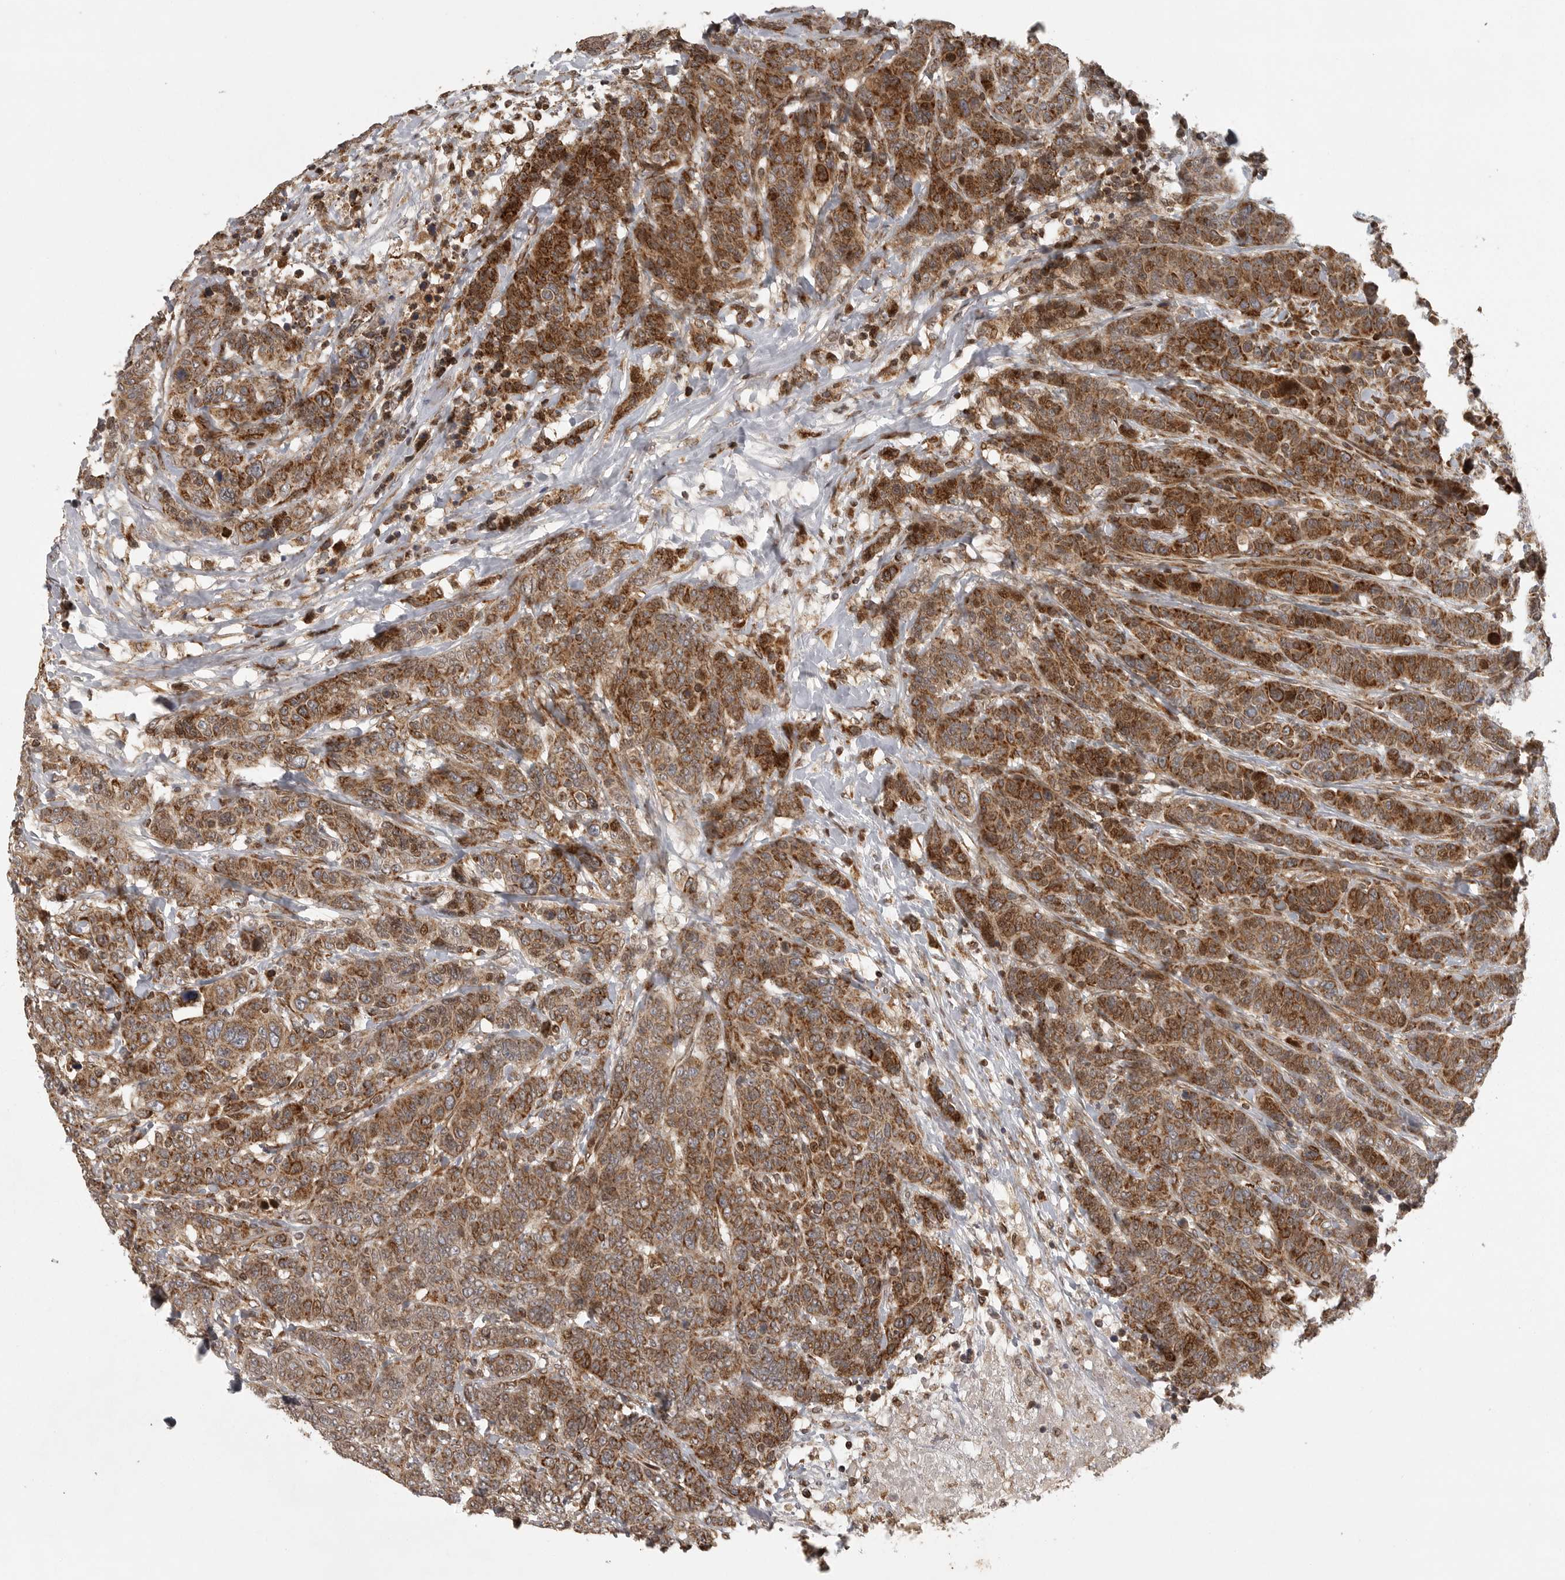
{"staining": {"intensity": "strong", "quantity": ">75%", "location": "cytoplasmic/membranous"}, "tissue": "breast cancer", "cell_type": "Tumor cells", "image_type": "cancer", "snomed": [{"axis": "morphology", "description": "Duct carcinoma"}, {"axis": "topography", "description": "Breast"}], "caption": "The immunohistochemical stain labels strong cytoplasmic/membranous staining in tumor cells of breast cancer (invasive ductal carcinoma) tissue.", "gene": "NARS2", "patient": {"sex": "female", "age": 37}}